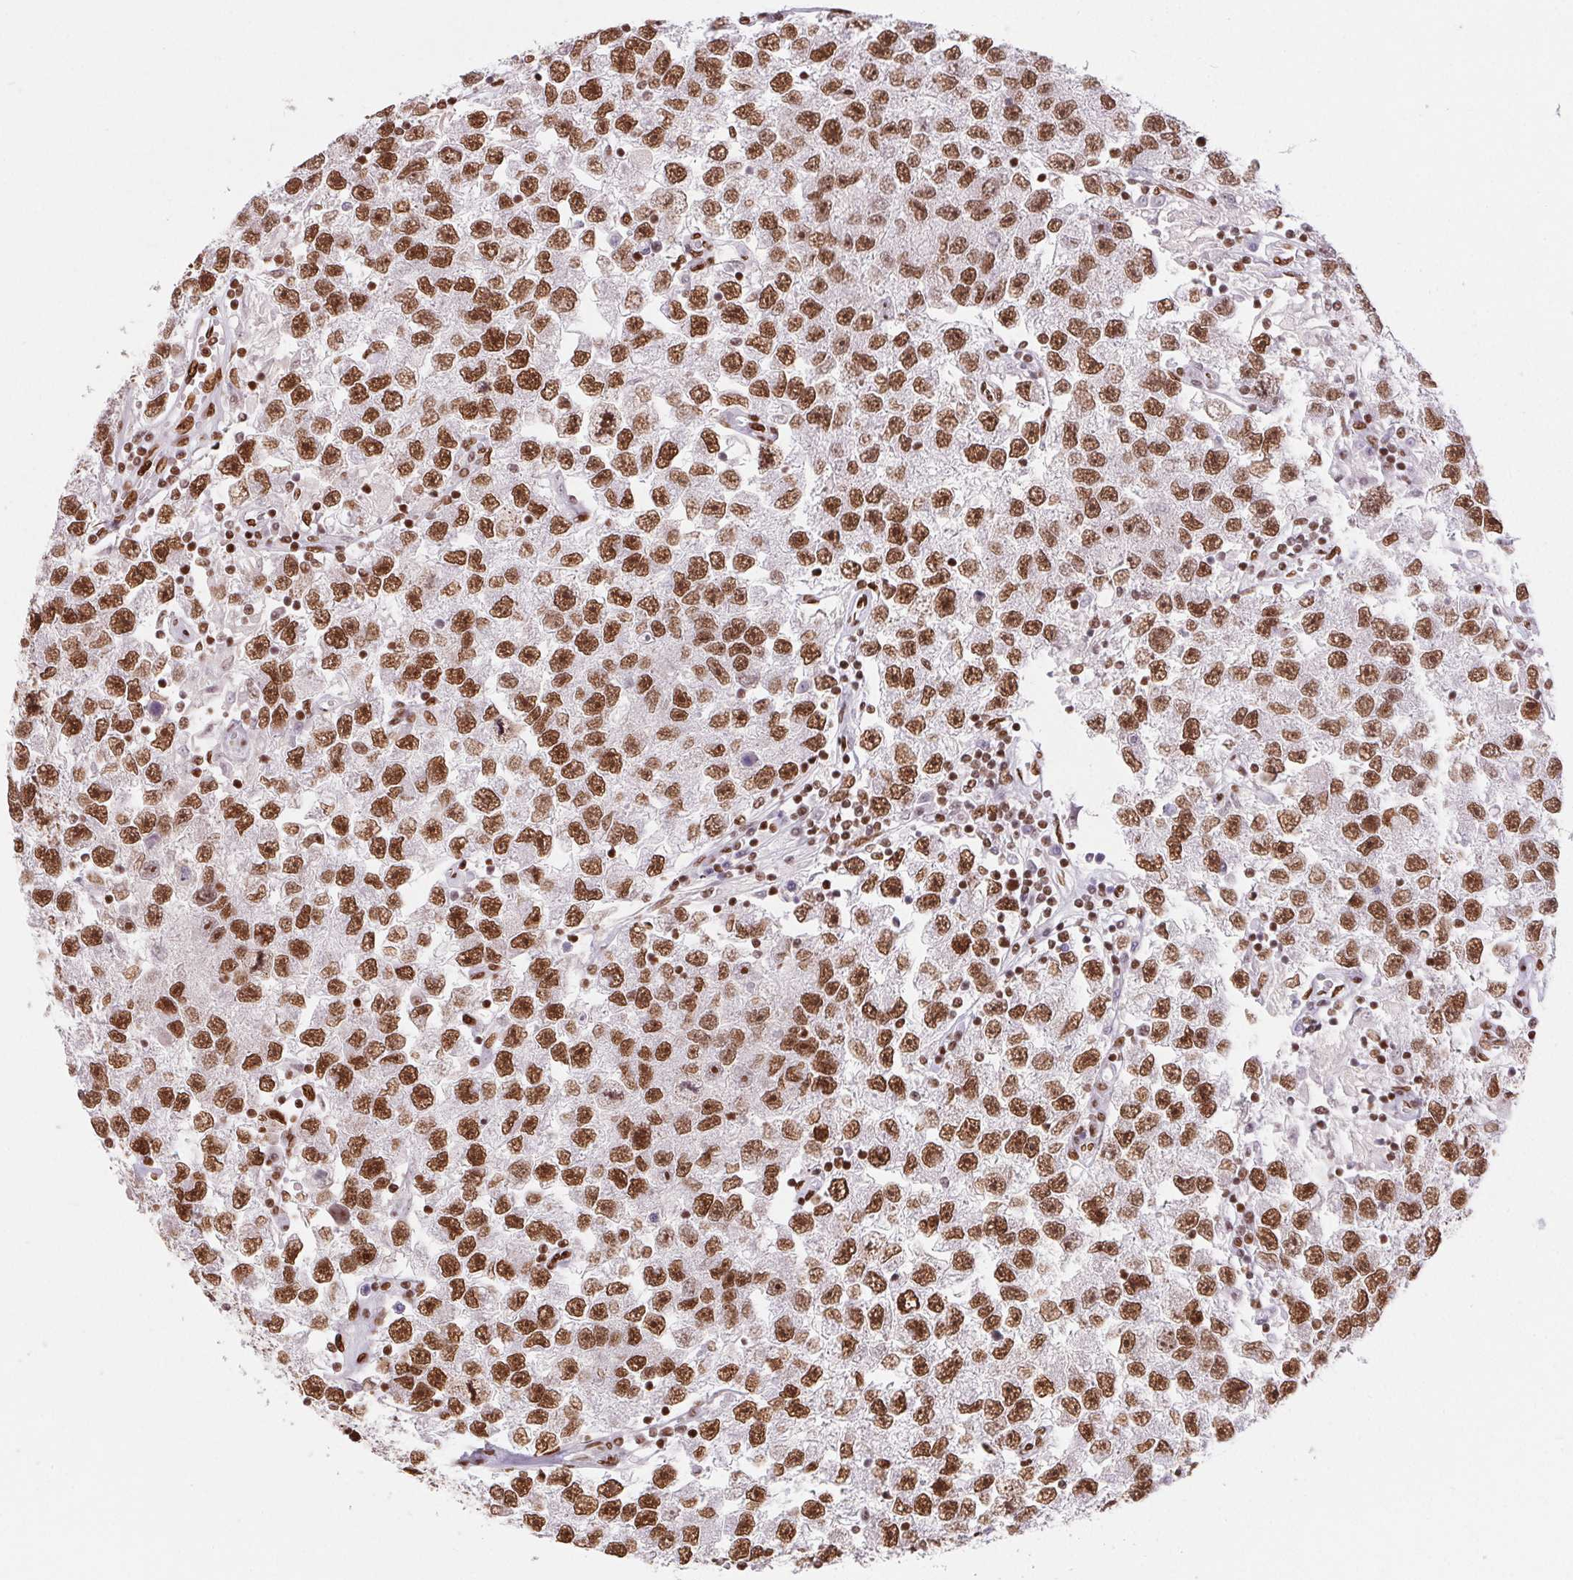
{"staining": {"intensity": "moderate", "quantity": ">75%", "location": "nuclear"}, "tissue": "testis cancer", "cell_type": "Tumor cells", "image_type": "cancer", "snomed": [{"axis": "morphology", "description": "Seminoma, NOS"}, {"axis": "topography", "description": "Testis"}], "caption": "Protein positivity by IHC demonstrates moderate nuclear positivity in approximately >75% of tumor cells in seminoma (testis). Immunohistochemistry stains the protein in brown and the nuclei are stained blue.", "gene": "ZNF80", "patient": {"sex": "male", "age": 26}}